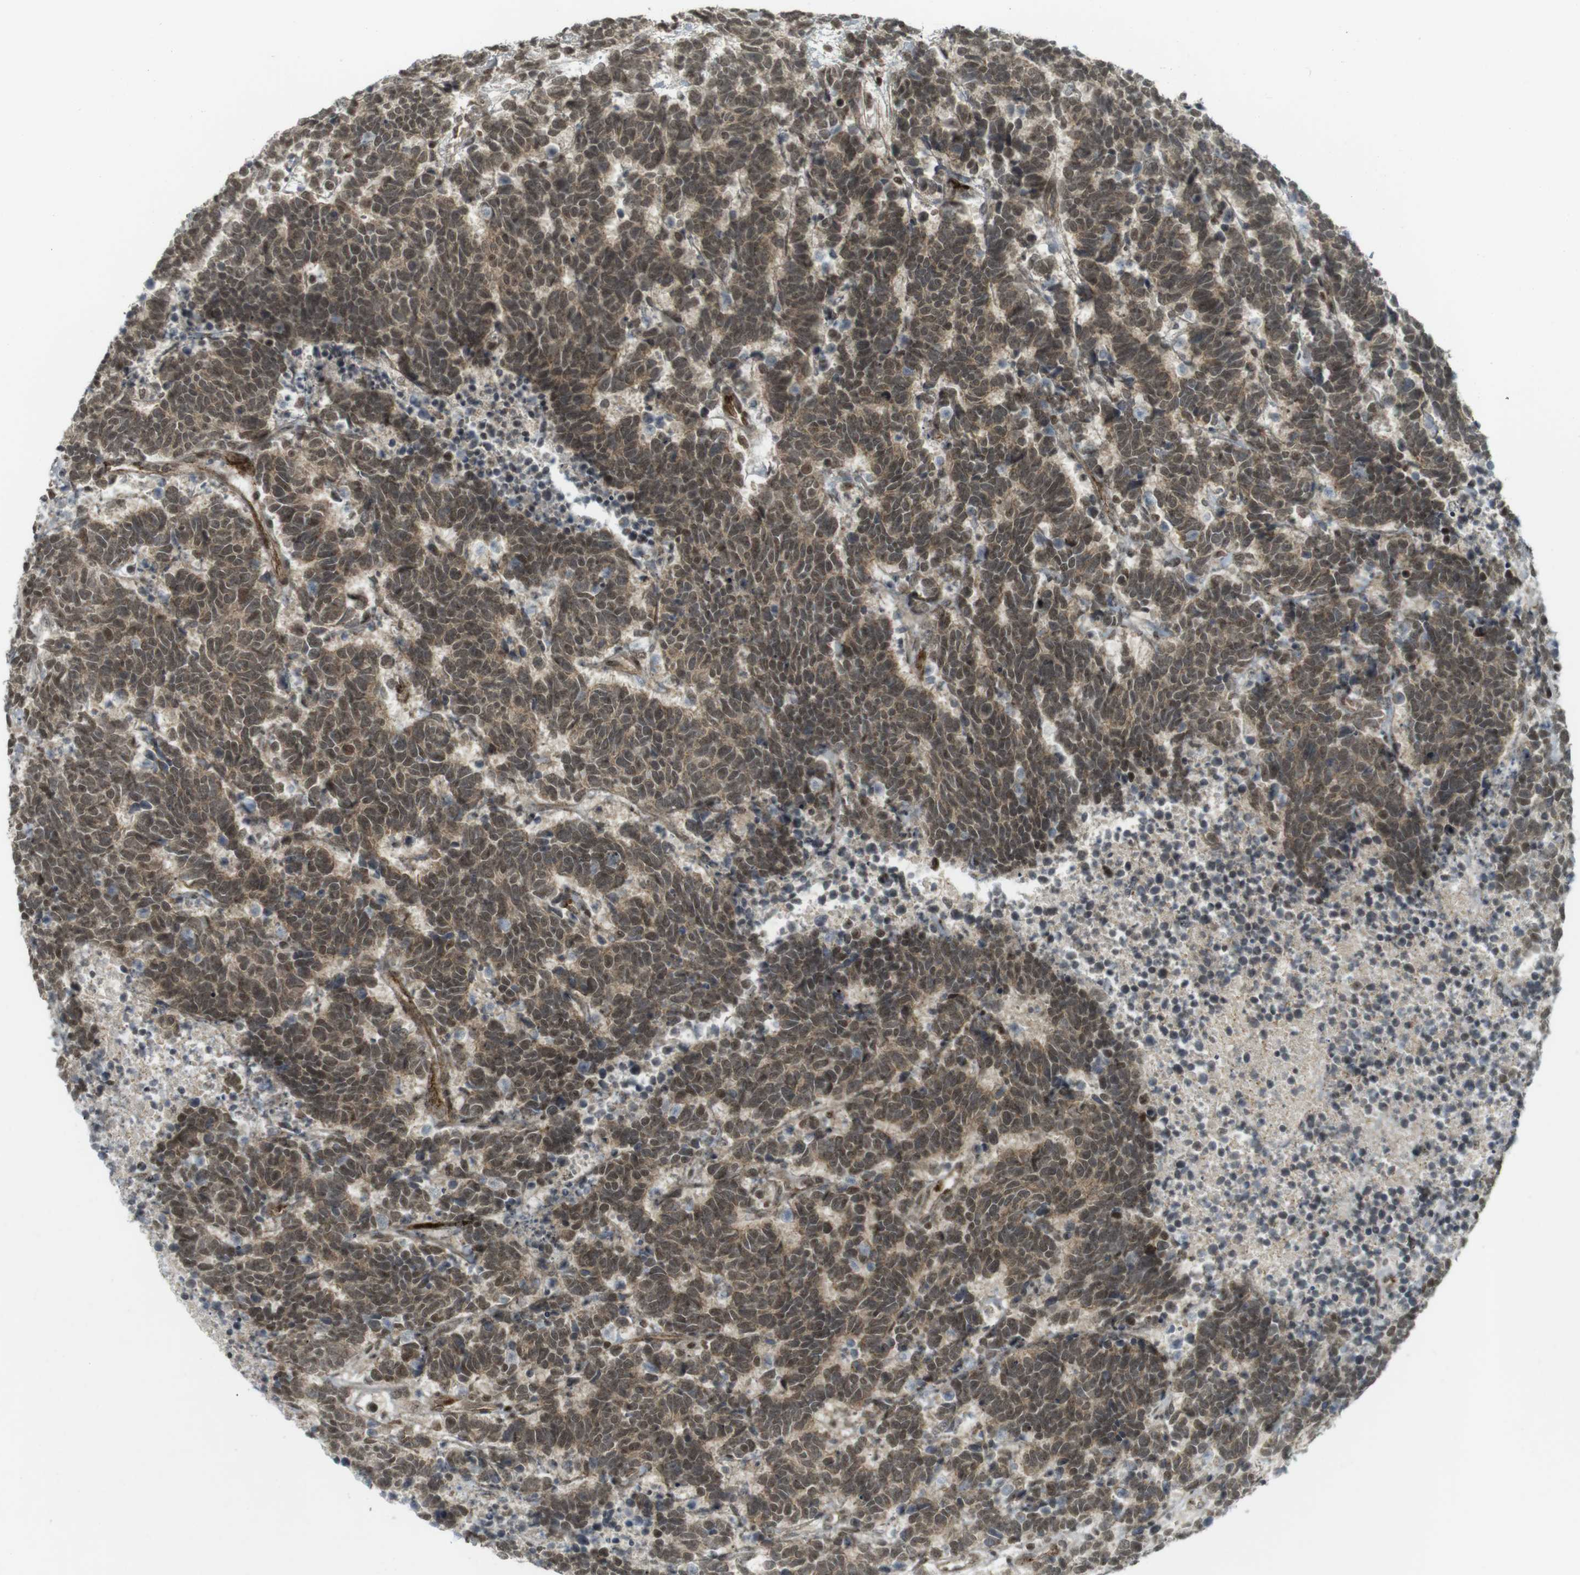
{"staining": {"intensity": "moderate", "quantity": ">75%", "location": "cytoplasmic/membranous,nuclear"}, "tissue": "carcinoid", "cell_type": "Tumor cells", "image_type": "cancer", "snomed": [{"axis": "morphology", "description": "Carcinoma, NOS"}, {"axis": "morphology", "description": "Carcinoid, malignant, NOS"}, {"axis": "topography", "description": "Urinary bladder"}], "caption": "Protein expression analysis of human carcinoma reveals moderate cytoplasmic/membranous and nuclear expression in about >75% of tumor cells. Using DAB (brown) and hematoxylin (blue) stains, captured at high magnification using brightfield microscopy.", "gene": "PPP1R13B", "patient": {"sex": "male", "age": 57}}